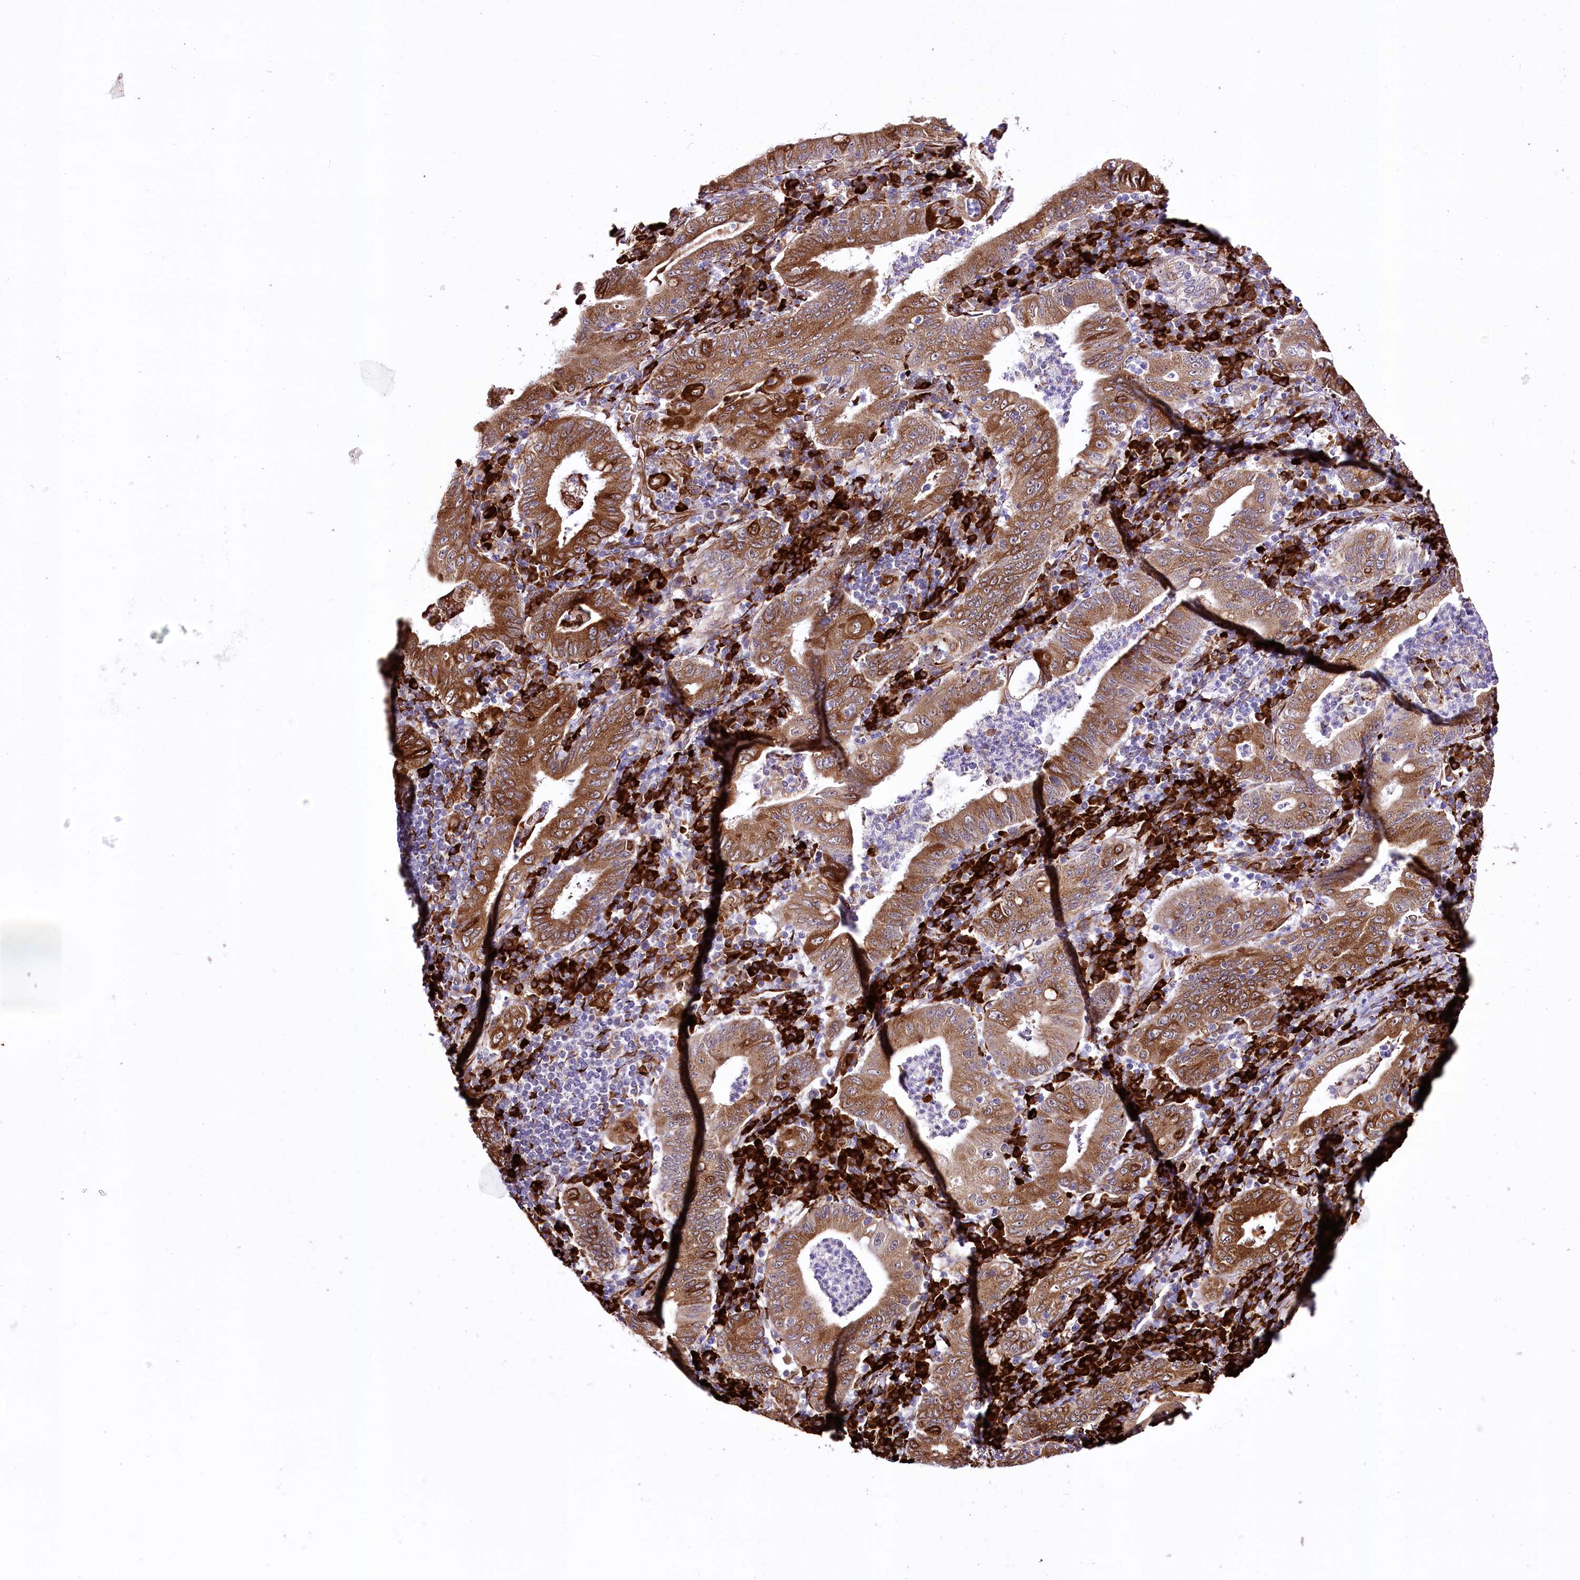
{"staining": {"intensity": "moderate", "quantity": ">75%", "location": "cytoplasmic/membranous"}, "tissue": "stomach cancer", "cell_type": "Tumor cells", "image_type": "cancer", "snomed": [{"axis": "morphology", "description": "Normal tissue, NOS"}, {"axis": "morphology", "description": "Adenocarcinoma, NOS"}, {"axis": "topography", "description": "Esophagus"}, {"axis": "topography", "description": "Stomach, upper"}, {"axis": "topography", "description": "Peripheral nerve tissue"}], "caption": "Protein staining of stomach cancer tissue exhibits moderate cytoplasmic/membranous expression in about >75% of tumor cells. (IHC, brightfield microscopy, high magnification).", "gene": "WWC1", "patient": {"sex": "male", "age": 62}}